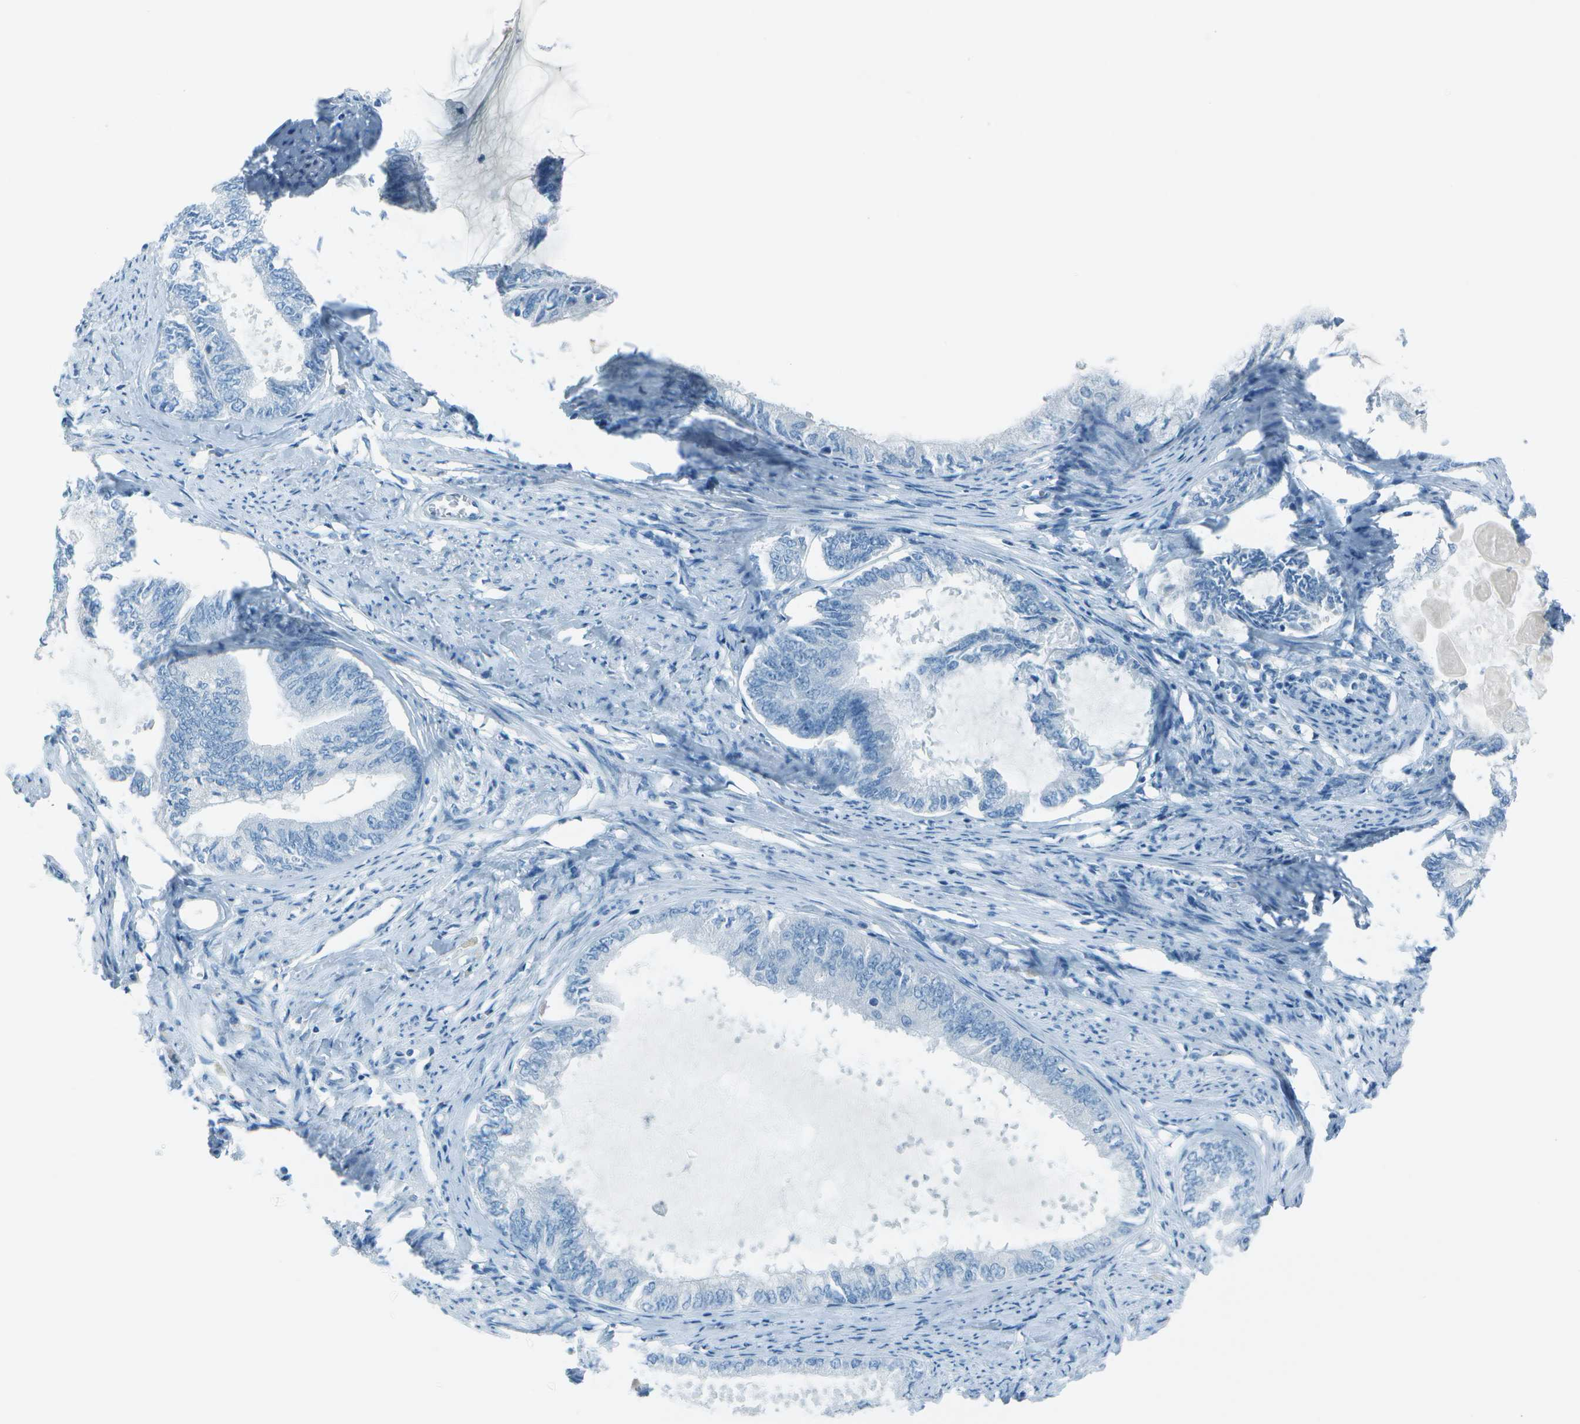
{"staining": {"intensity": "negative", "quantity": "none", "location": "none"}, "tissue": "endometrial cancer", "cell_type": "Tumor cells", "image_type": "cancer", "snomed": [{"axis": "morphology", "description": "Adenocarcinoma, NOS"}, {"axis": "topography", "description": "Endometrium"}], "caption": "An immunohistochemistry photomicrograph of adenocarcinoma (endometrial) is shown. There is no staining in tumor cells of adenocarcinoma (endometrial). Nuclei are stained in blue.", "gene": "FGF1", "patient": {"sex": "female", "age": 86}}